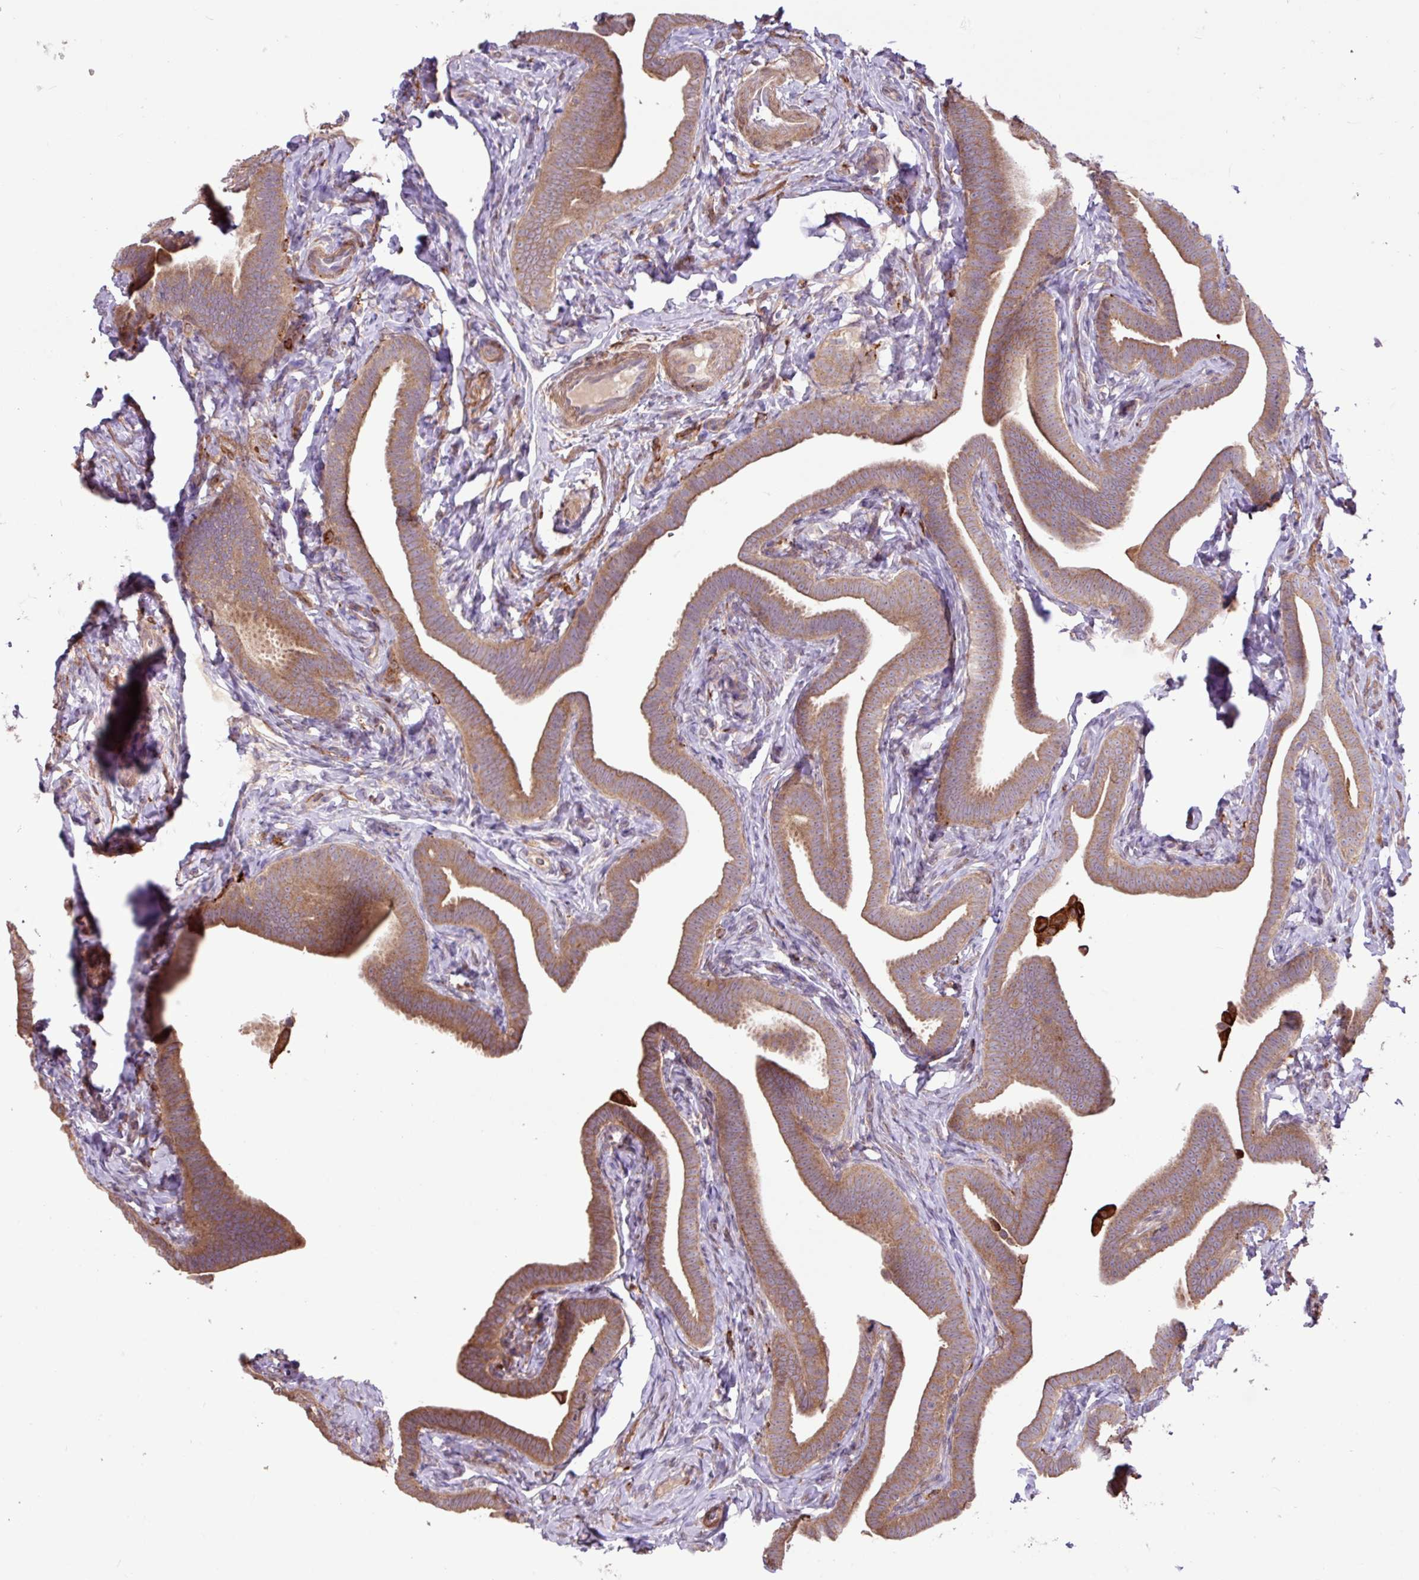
{"staining": {"intensity": "moderate", "quantity": "25%-75%", "location": "cytoplasmic/membranous"}, "tissue": "fallopian tube", "cell_type": "Glandular cells", "image_type": "normal", "snomed": [{"axis": "morphology", "description": "Normal tissue, NOS"}, {"axis": "topography", "description": "Fallopian tube"}], "caption": "About 25%-75% of glandular cells in normal human fallopian tube show moderate cytoplasmic/membranous protein expression as visualized by brown immunohistochemical staining.", "gene": "ARHGEF25", "patient": {"sex": "female", "age": 69}}